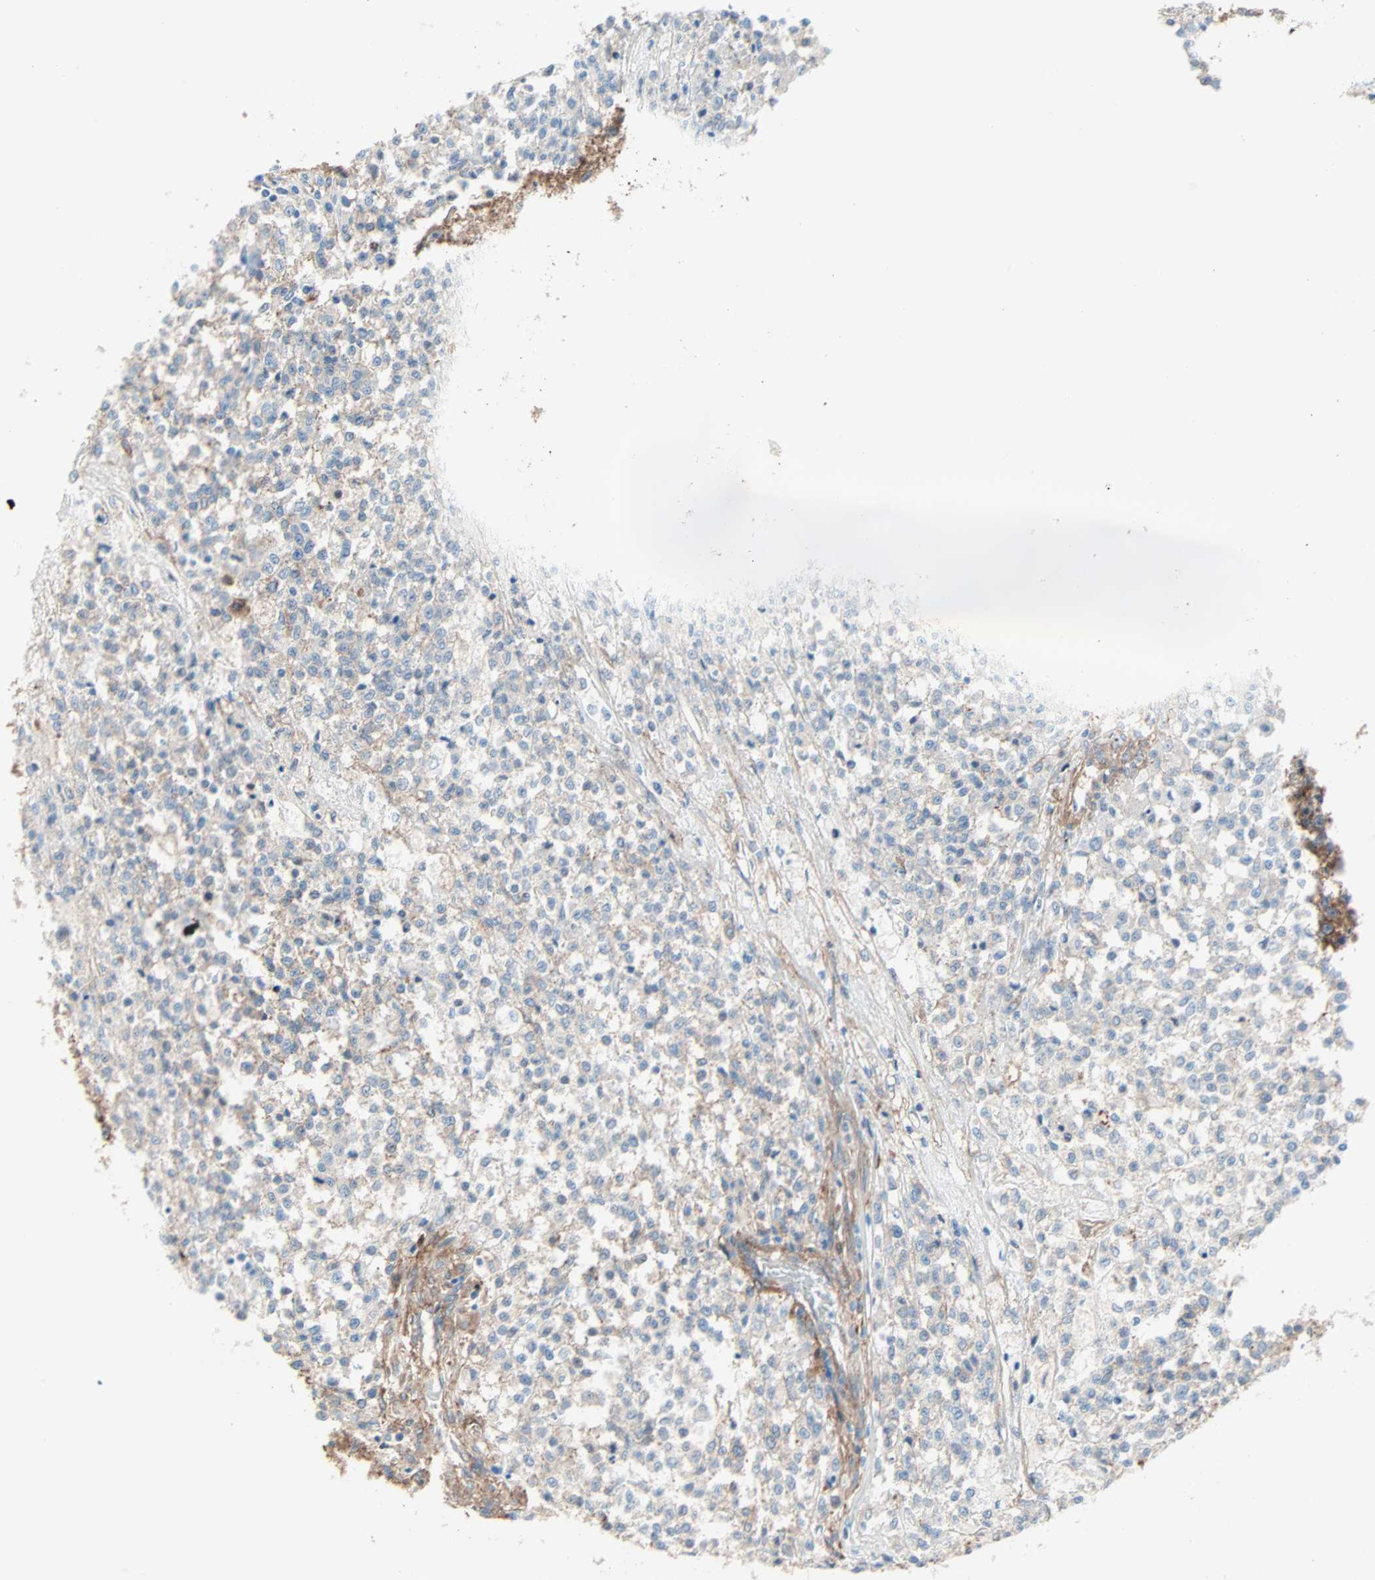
{"staining": {"intensity": "weak", "quantity": "25%-75%", "location": "cytoplasmic/membranous"}, "tissue": "testis cancer", "cell_type": "Tumor cells", "image_type": "cancer", "snomed": [{"axis": "morphology", "description": "Seminoma, NOS"}, {"axis": "topography", "description": "Testis"}], "caption": "Protein expression analysis of seminoma (testis) exhibits weak cytoplasmic/membranous positivity in about 25%-75% of tumor cells.", "gene": "EPB41L2", "patient": {"sex": "male", "age": 59}}